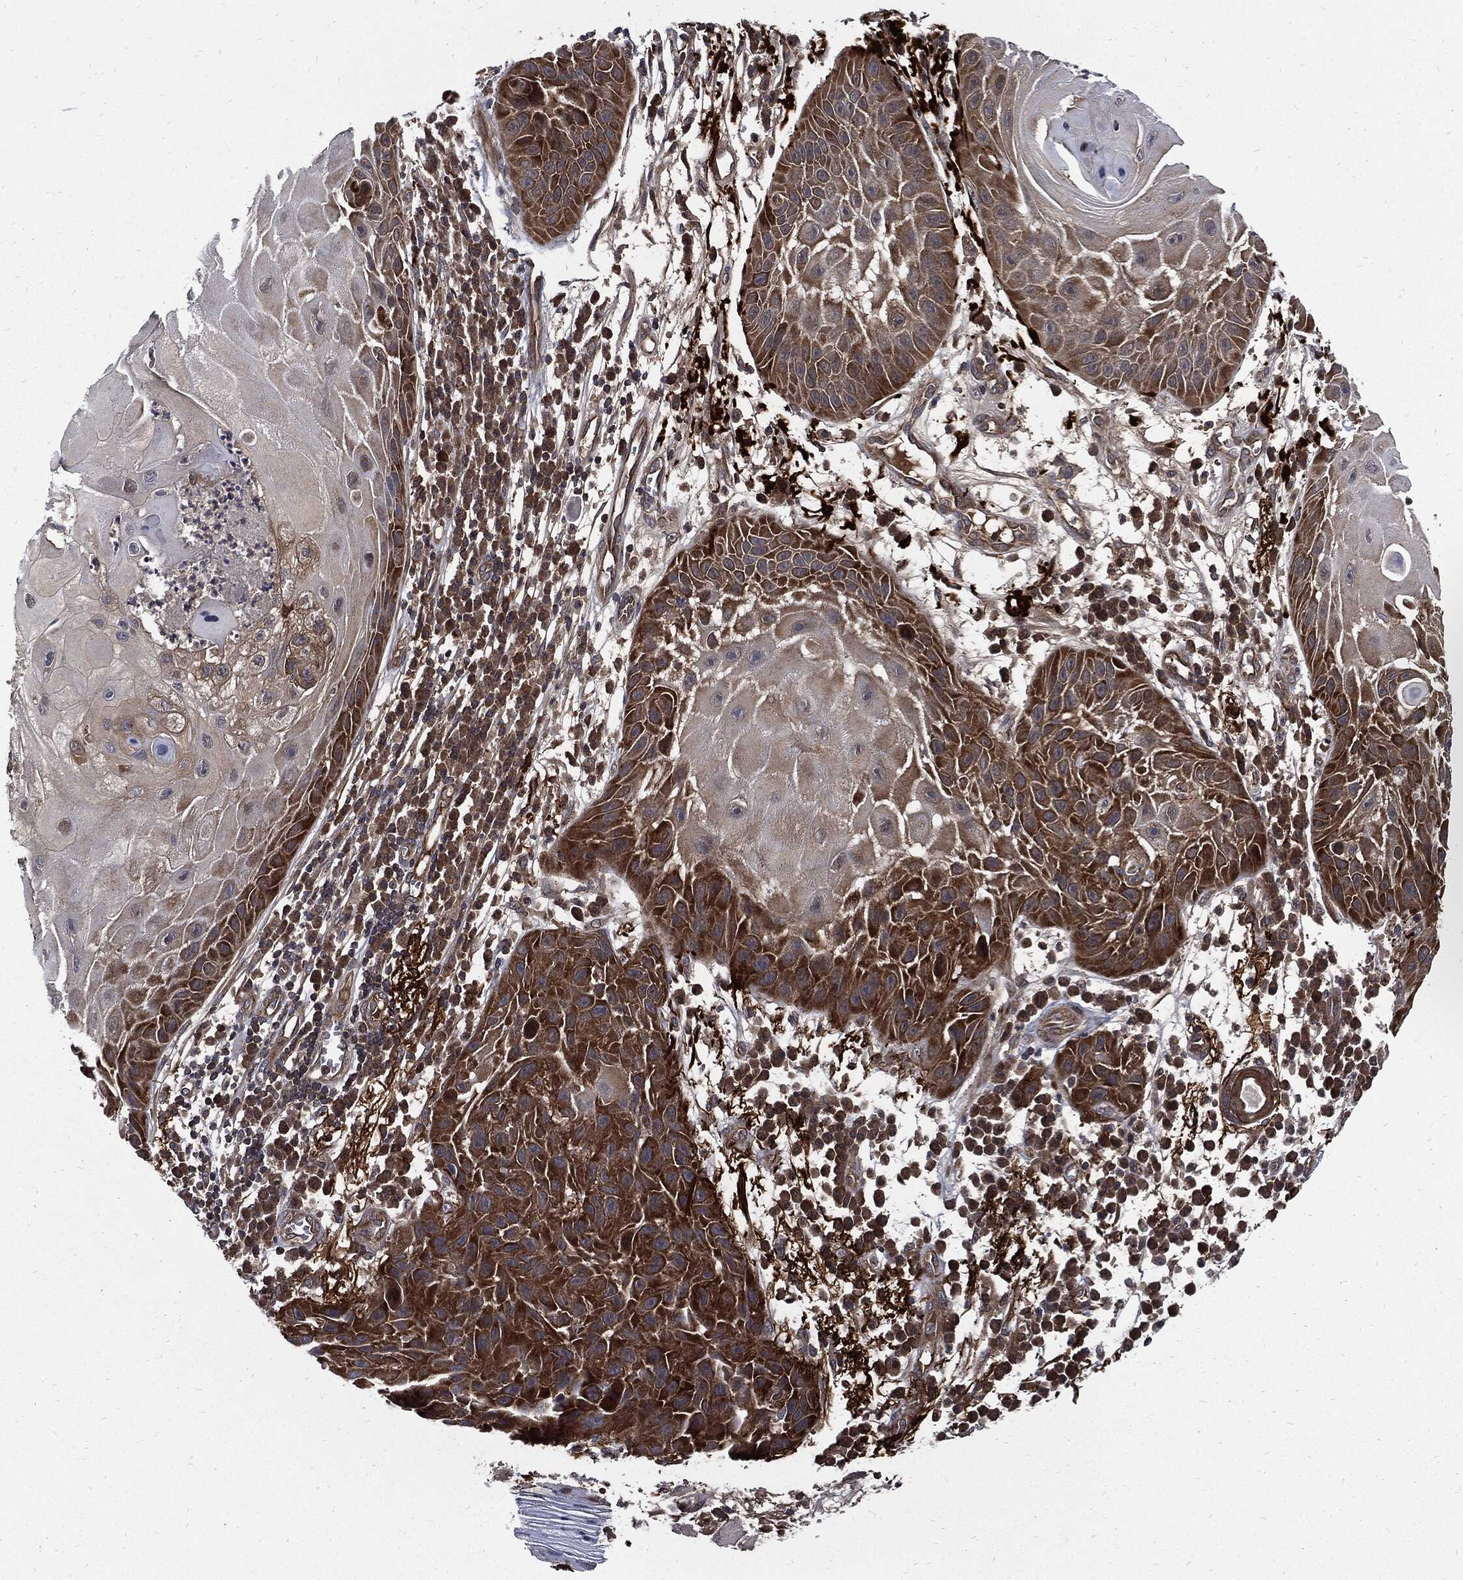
{"staining": {"intensity": "strong", "quantity": "25%-75%", "location": "cytoplasmic/membranous"}, "tissue": "skin cancer", "cell_type": "Tumor cells", "image_type": "cancer", "snomed": [{"axis": "morphology", "description": "Normal tissue, NOS"}, {"axis": "morphology", "description": "Squamous cell carcinoma, NOS"}, {"axis": "topography", "description": "Skin"}], "caption": "Strong cytoplasmic/membranous positivity for a protein is appreciated in about 25%-75% of tumor cells of skin squamous cell carcinoma using immunohistochemistry.", "gene": "CLU", "patient": {"sex": "male", "age": 79}}